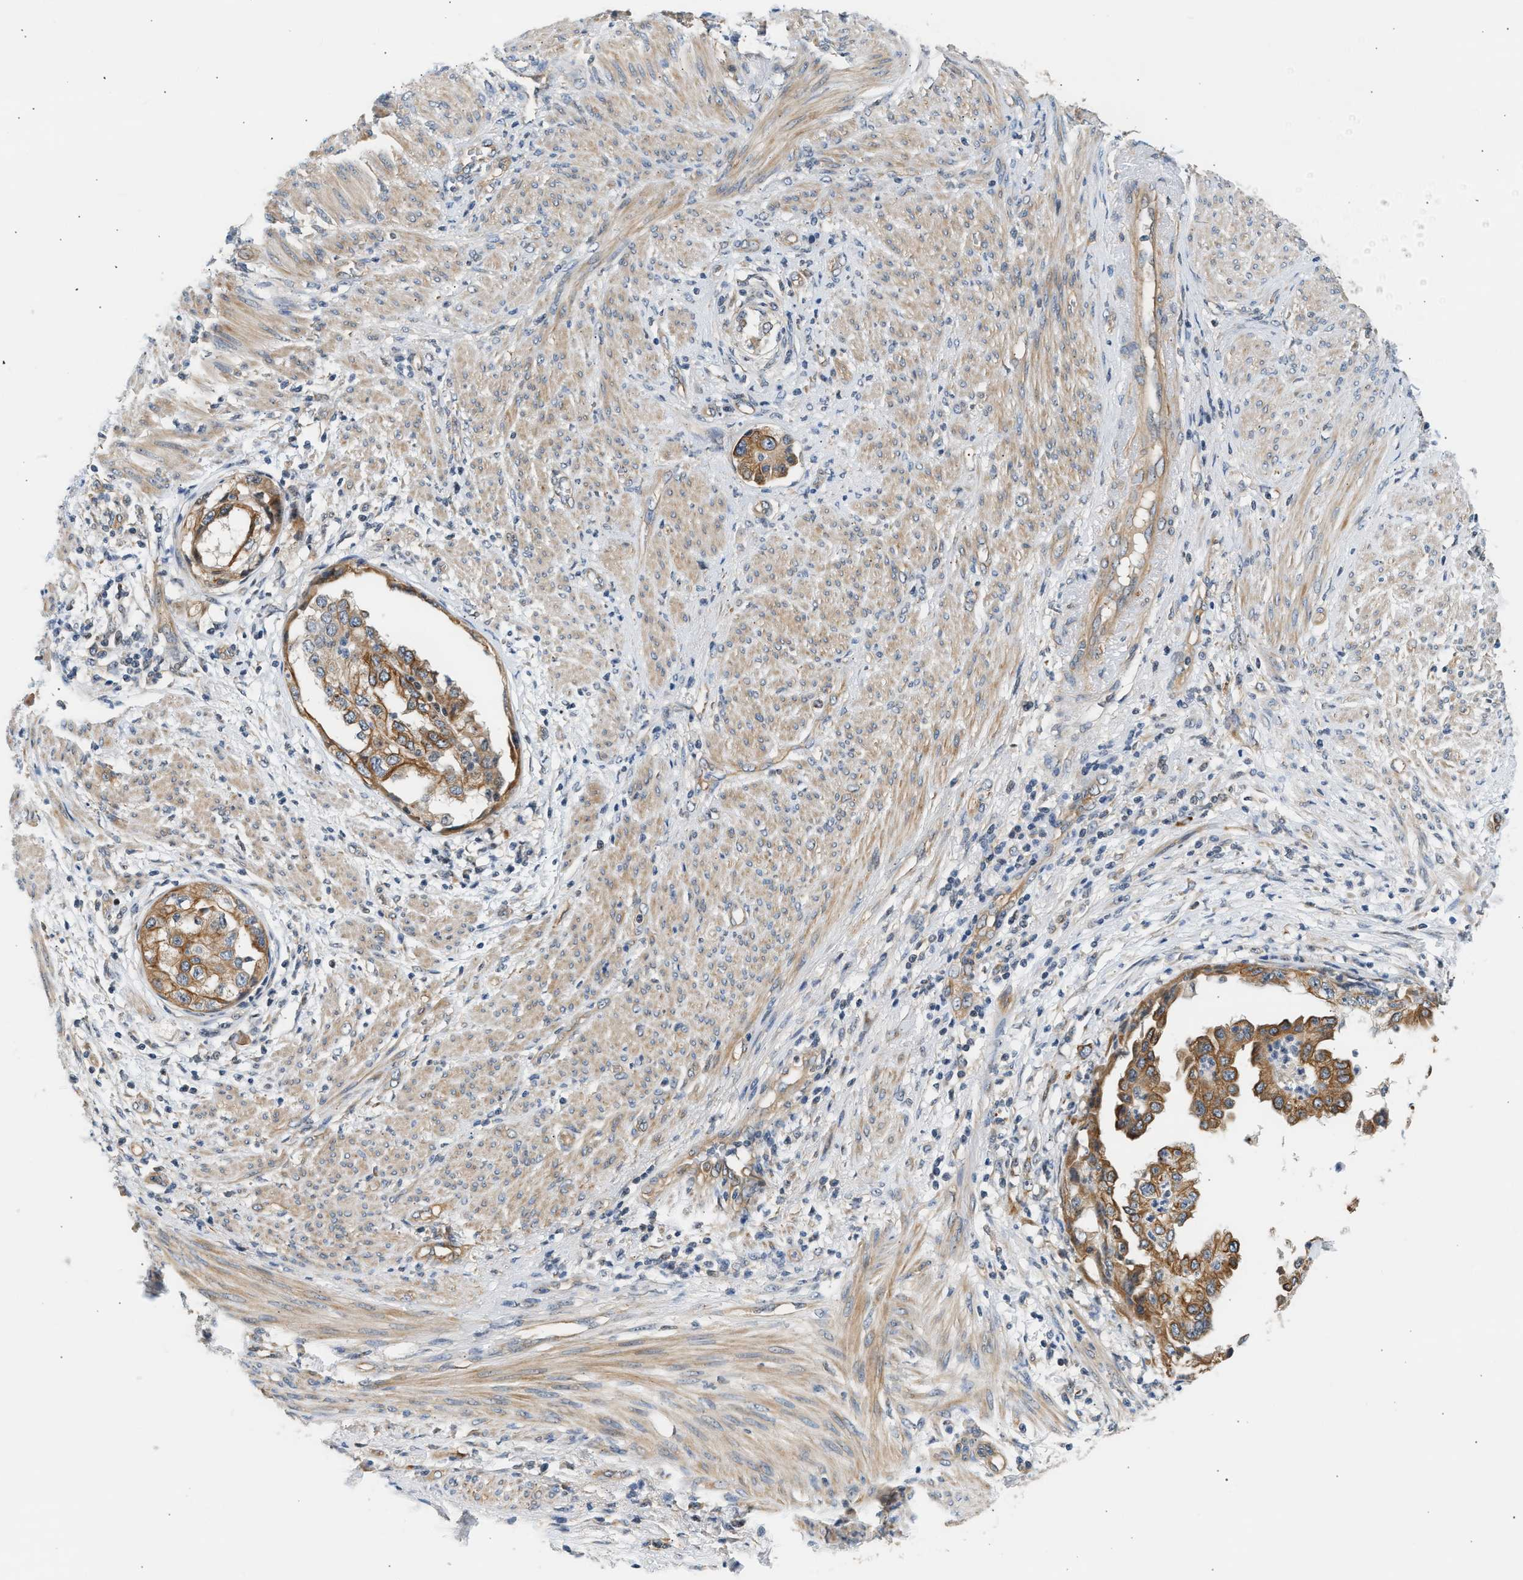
{"staining": {"intensity": "strong", "quantity": ">75%", "location": "cytoplasmic/membranous"}, "tissue": "endometrial cancer", "cell_type": "Tumor cells", "image_type": "cancer", "snomed": [{"axis": "morphology", "description": "Adenocarcinoma, NOS"}, {"axis": "topography", "description": "Endometrium"}], "caption": "Immunohistochemical staining of endometrial cancer reveals high levels of strong cytoplasmic/membranous protein staining in about >75% of tumor cells.", "gene": "WDR31", "patient": {"sex": "female", "age": 85}}